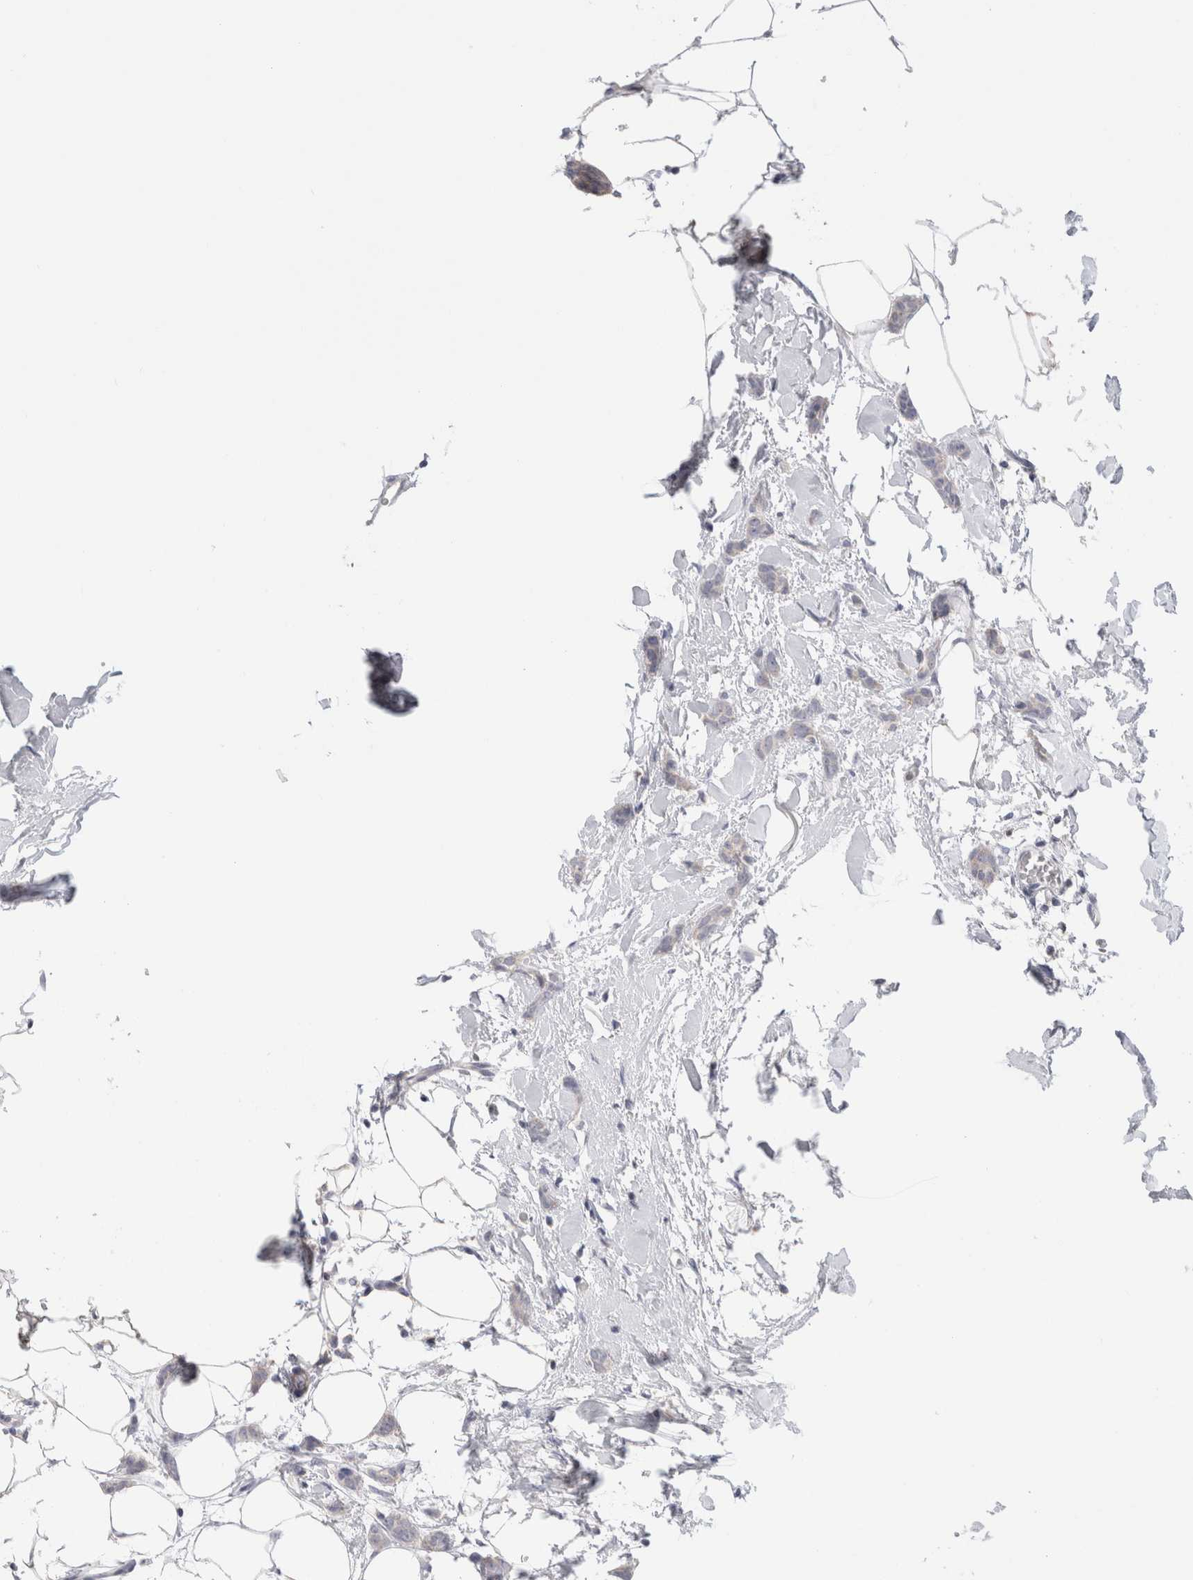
{"staining": {"intensity": "negative", "quantity": "none", "location": "none"}, "tissue": "breast cancer", "cell_type": "Tumor cells", "image_type": "cancer", "snomed": [{"axis": "morphology", "description": "Lobular carcinoma"}, {"axis": "topography", "description": "Skin"}, {"axis": "topography", "description": "Breast"}], "caption": "DAB immunohistochemical staining of human breast lobular carcinoma demonstrates no significant staining in tumor cells. Nuclei are stained in blue.", "gene": "NDOR1", "patient": {"sex": "female", "age": 46}}